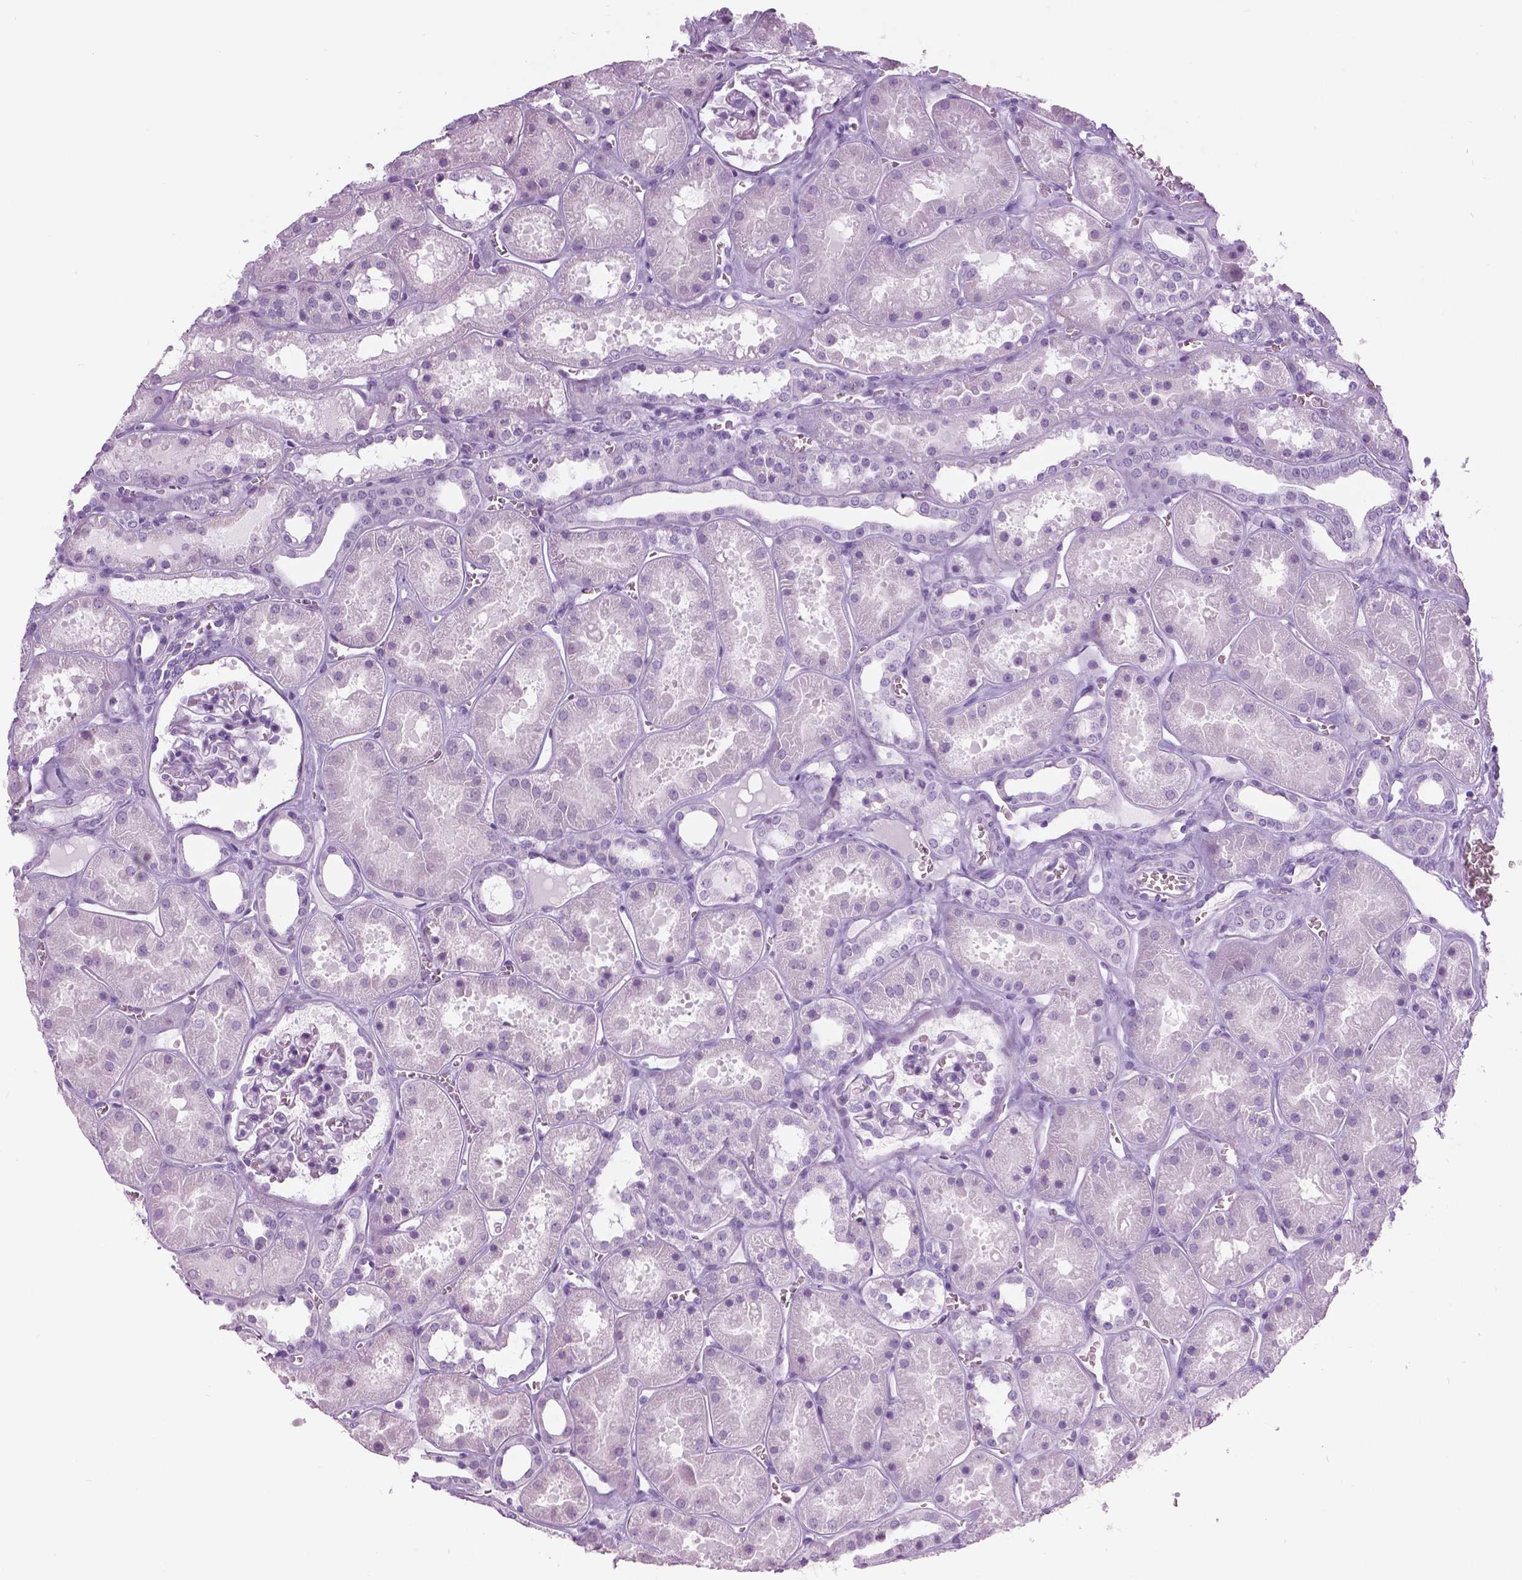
{"staining": {"intensity": "negative", "quantity": "none", "location": "none"}, "tissue": "kidney", "cell_type": "Cells in glomeruli", "image_type": "normal", "snomed": [{"axis": "morphology", "description": "Normal tissue, NOS"}, {"axis": "topography", "description": "Kidney"}], "caption": "The image shows no significant staining in cells in glomeruli of kidney. (DAB IHC, high magnification).", "gene": "SFTPD", "patient": {"sex": "female", "age": 41}}